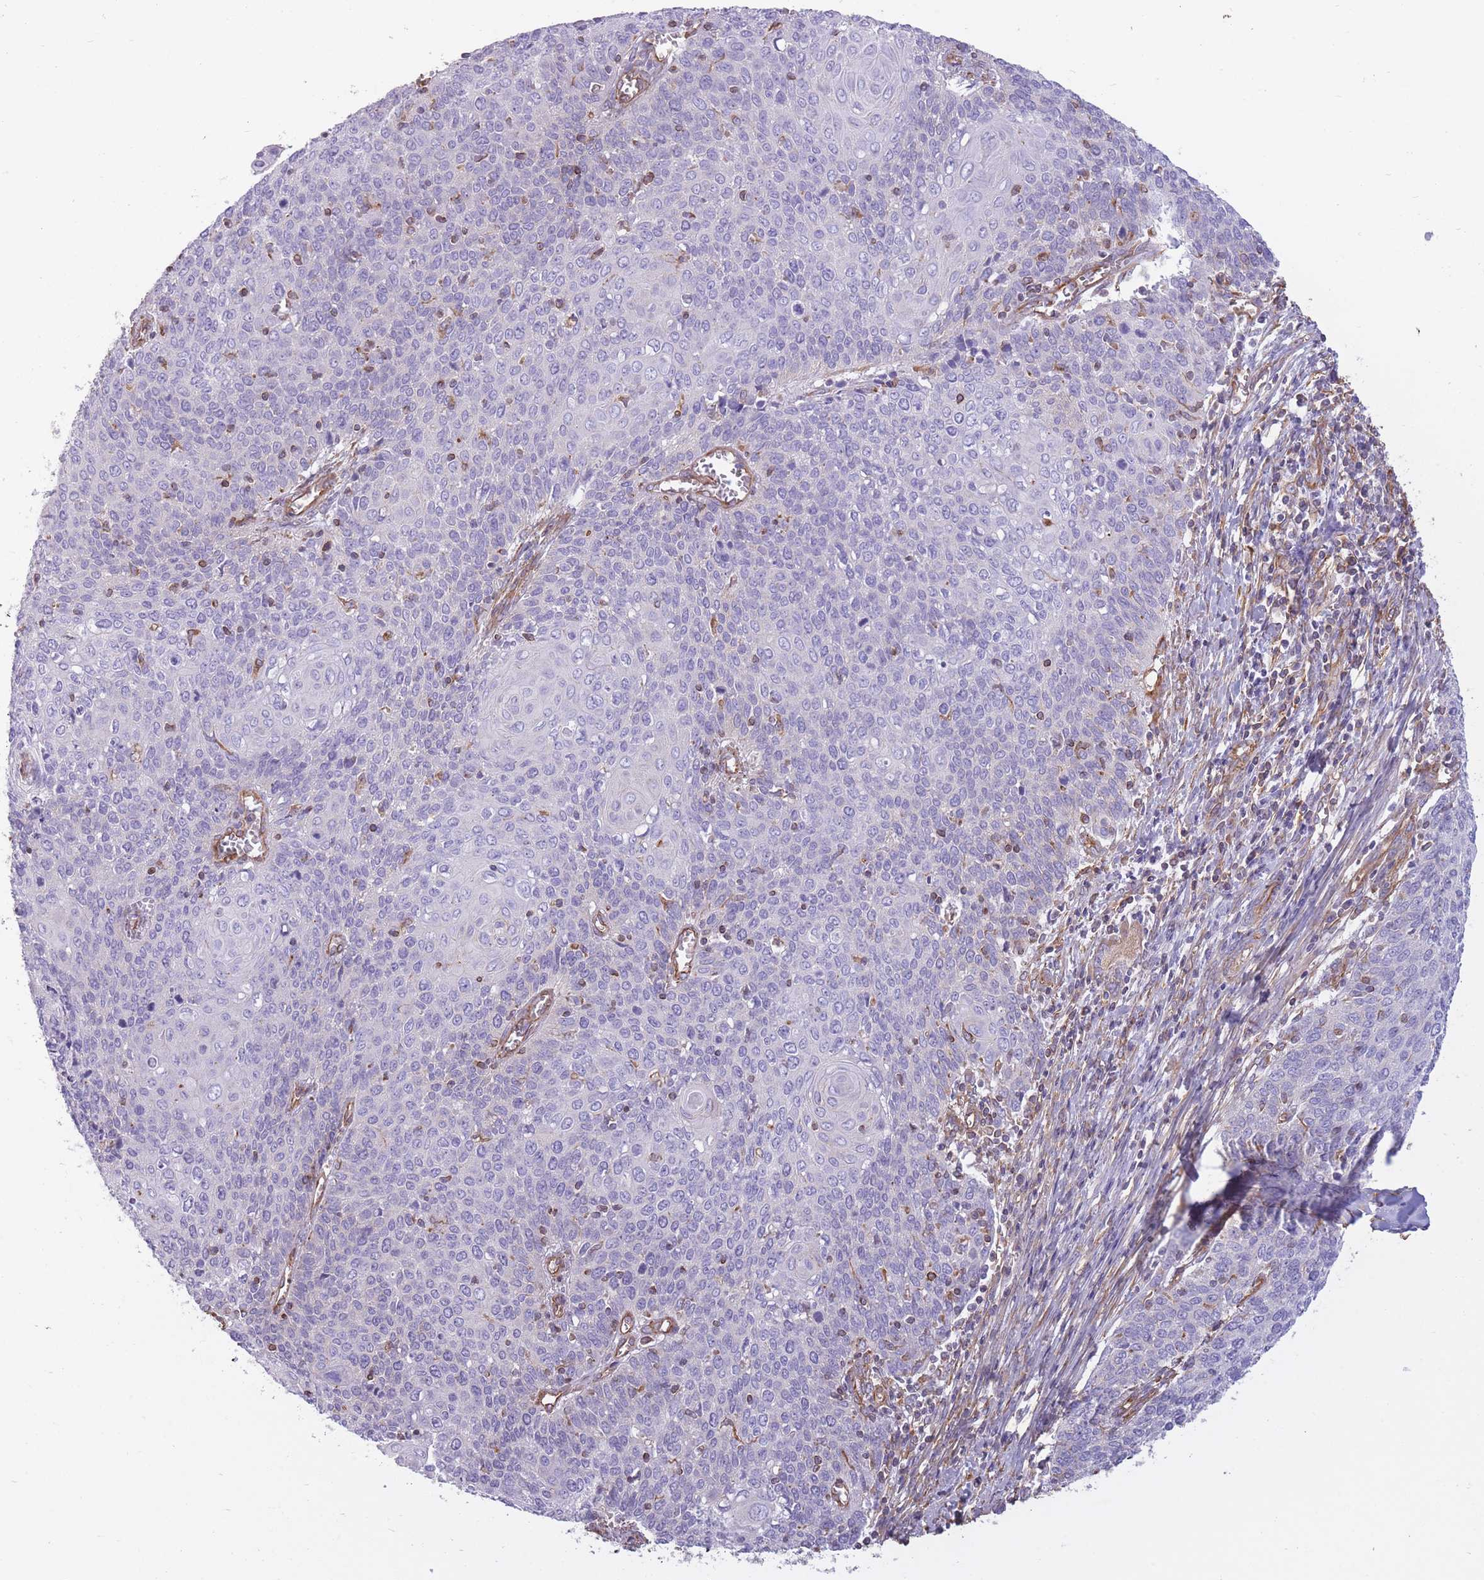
{"staining": {"intensity": "negative", "quantity": "none", "location": "none"}, "tissue": "cervical cancer", "cell_type": "Tumor cells", "image_type": "cancer", "snomed": [{"axis": "morphology", "description": "Squamous cell carcinoma, NOS"}, {"axis": "topography", "description": "Cervix"}], "caption": "Image shows no protein staining in tumor cells of cervical cancer (squamous cell carcinoma) tissue. (DAB immunohistochemistry (IHC), high magnification).", "gene": "ADD1", "patient": {"sex": "female", "age": 39}}